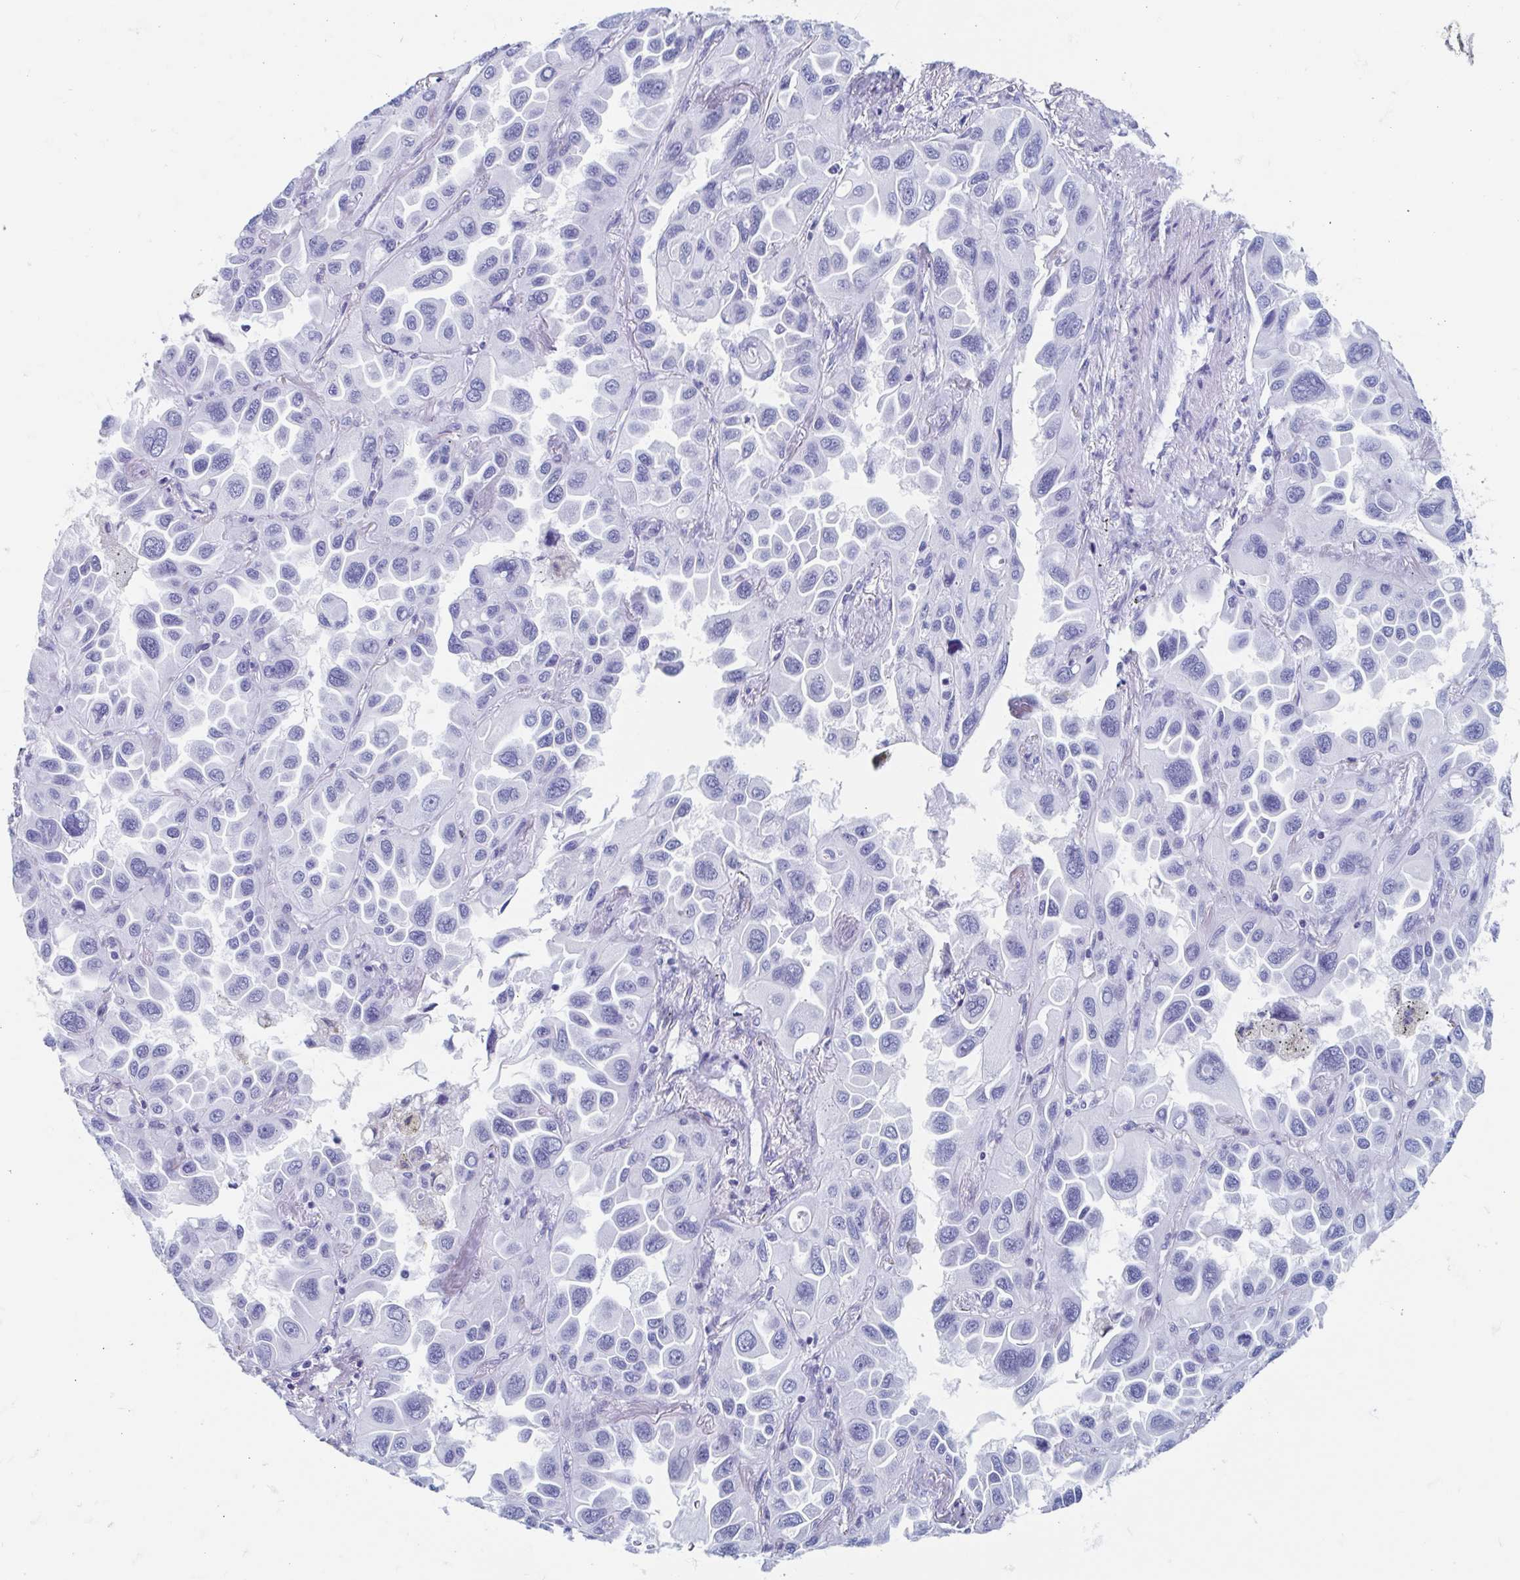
{"staining": {"intensity": "negative", "quantity": "none", "location": "none"}, "tissue": "lung cancer", "cell_type": "Tumor cells", "image_type": "cancer", "snomed": [{"axis": "morphology", "description": "Adenocarcinoma, NOS"}, {"axis": "topography", "description": "Lung"}], "caption": "Lung adenocarcinoma was stained to show a protein in brown. There is no significant positivity in tumor cells.", "gene": "HDGFL1", "patient": {"sex": "male", "age": 64}}